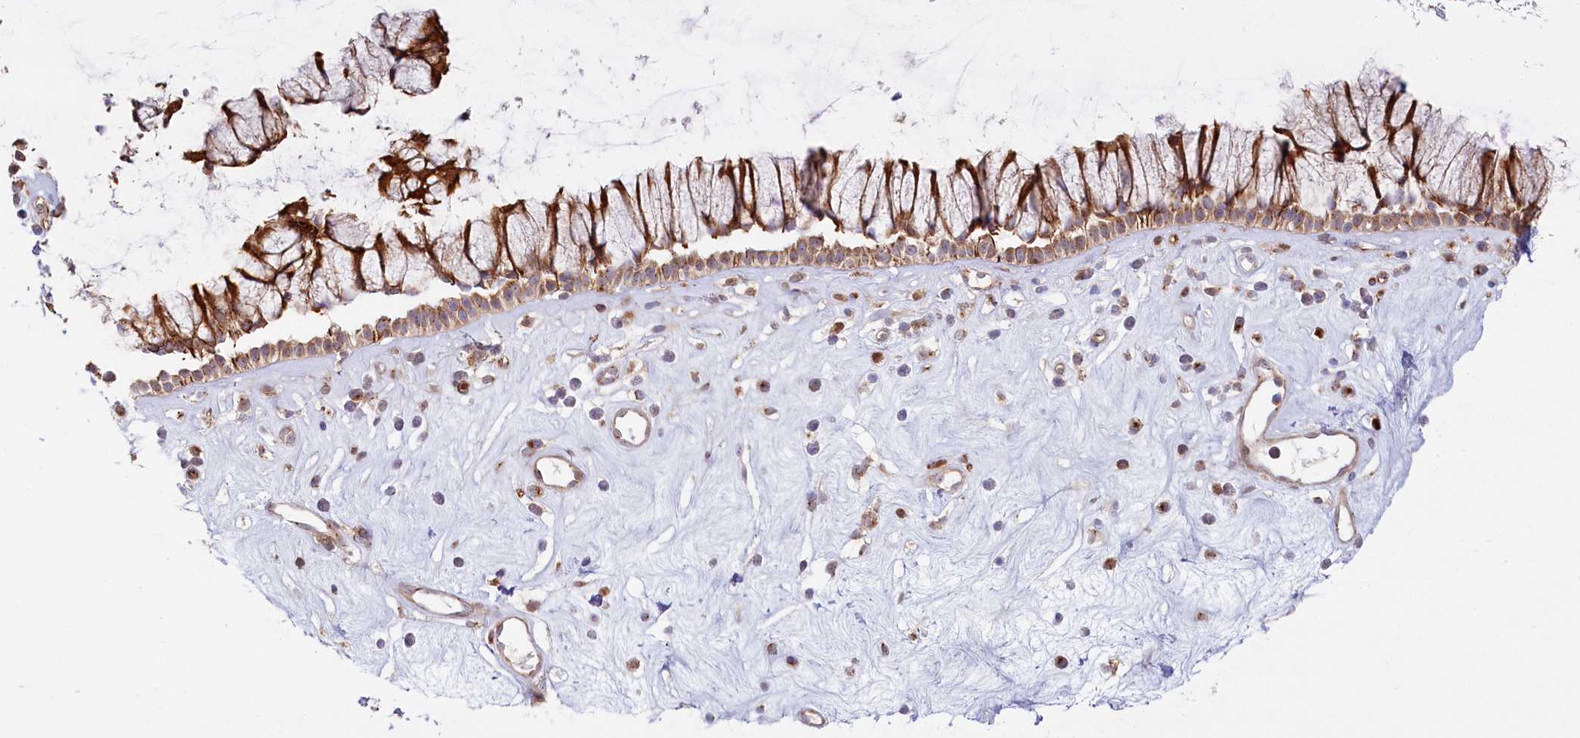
{"staining": {"intensity": "strong", "quantity": ">75%", "location": "cytoplasmic/membranous"}, "tissue": "nasopharynx", "cell_type": "Respiratory epithelial cells", "image_type": "normal", "snomed": [{"axis": "morphology", "description": "Normal tissue, NOS"}, {"axis": "morphology", "description": "Inflammation, NOS"}, {"axis": "topography", "description": "Nasopharynx"}], "caption": "Immunohistochemistry (DAB (3,3'-diaminobenzidine)) staining of normal nasopharynx exhibits strong cytoplasmic/membranous protein positivity in about >75% of respiratory epithelial cells. The staining was performed using DAB (3,3'-diaminobenzidine), with brown indicating positive protein expression. Nuclei are stained blue with hematoxylin.", "gene": "COMMD3", "patient": {"sex": "male", "age": 29}}